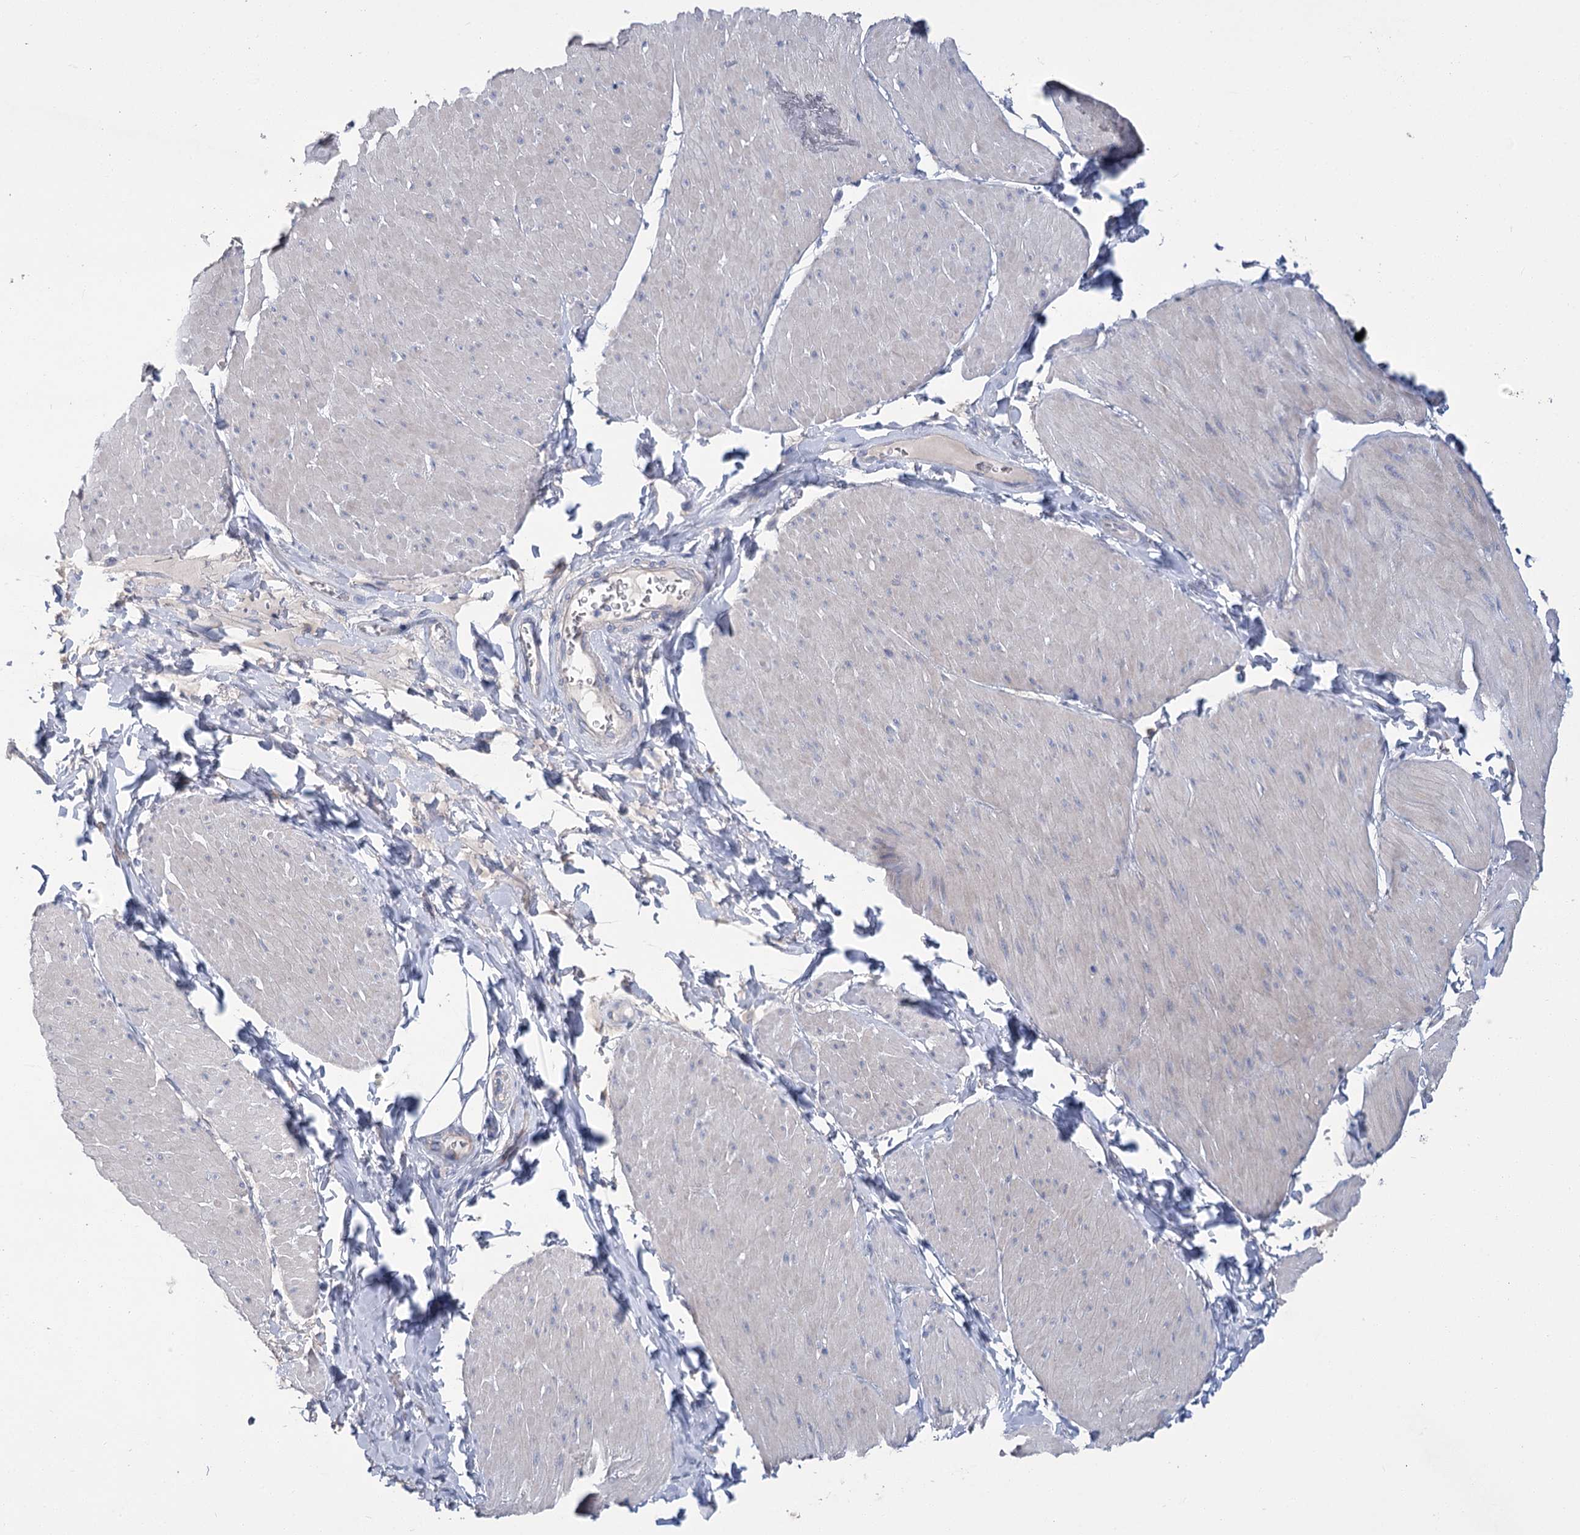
{"staining": {"intensity": "negative", "quantity": "none", "location": "none"}, "tissue": "smooth muscle", "cell_type": "Smooth muscle cells", "image_type": "normal", "snomed": [{"axis": "morphology", "description": "Urothelial carcinoma, High grade"}, {"axis": "topography", "description": "Urinary bladder"}], "caption": "This is an immunohistochemistry (IHC) histopathology image of unremarkable smooth muscle. There is no staining in smooth muscle cells.", "gene": "SLC9A3", "patient": {"sex": "male", "age": 46}}